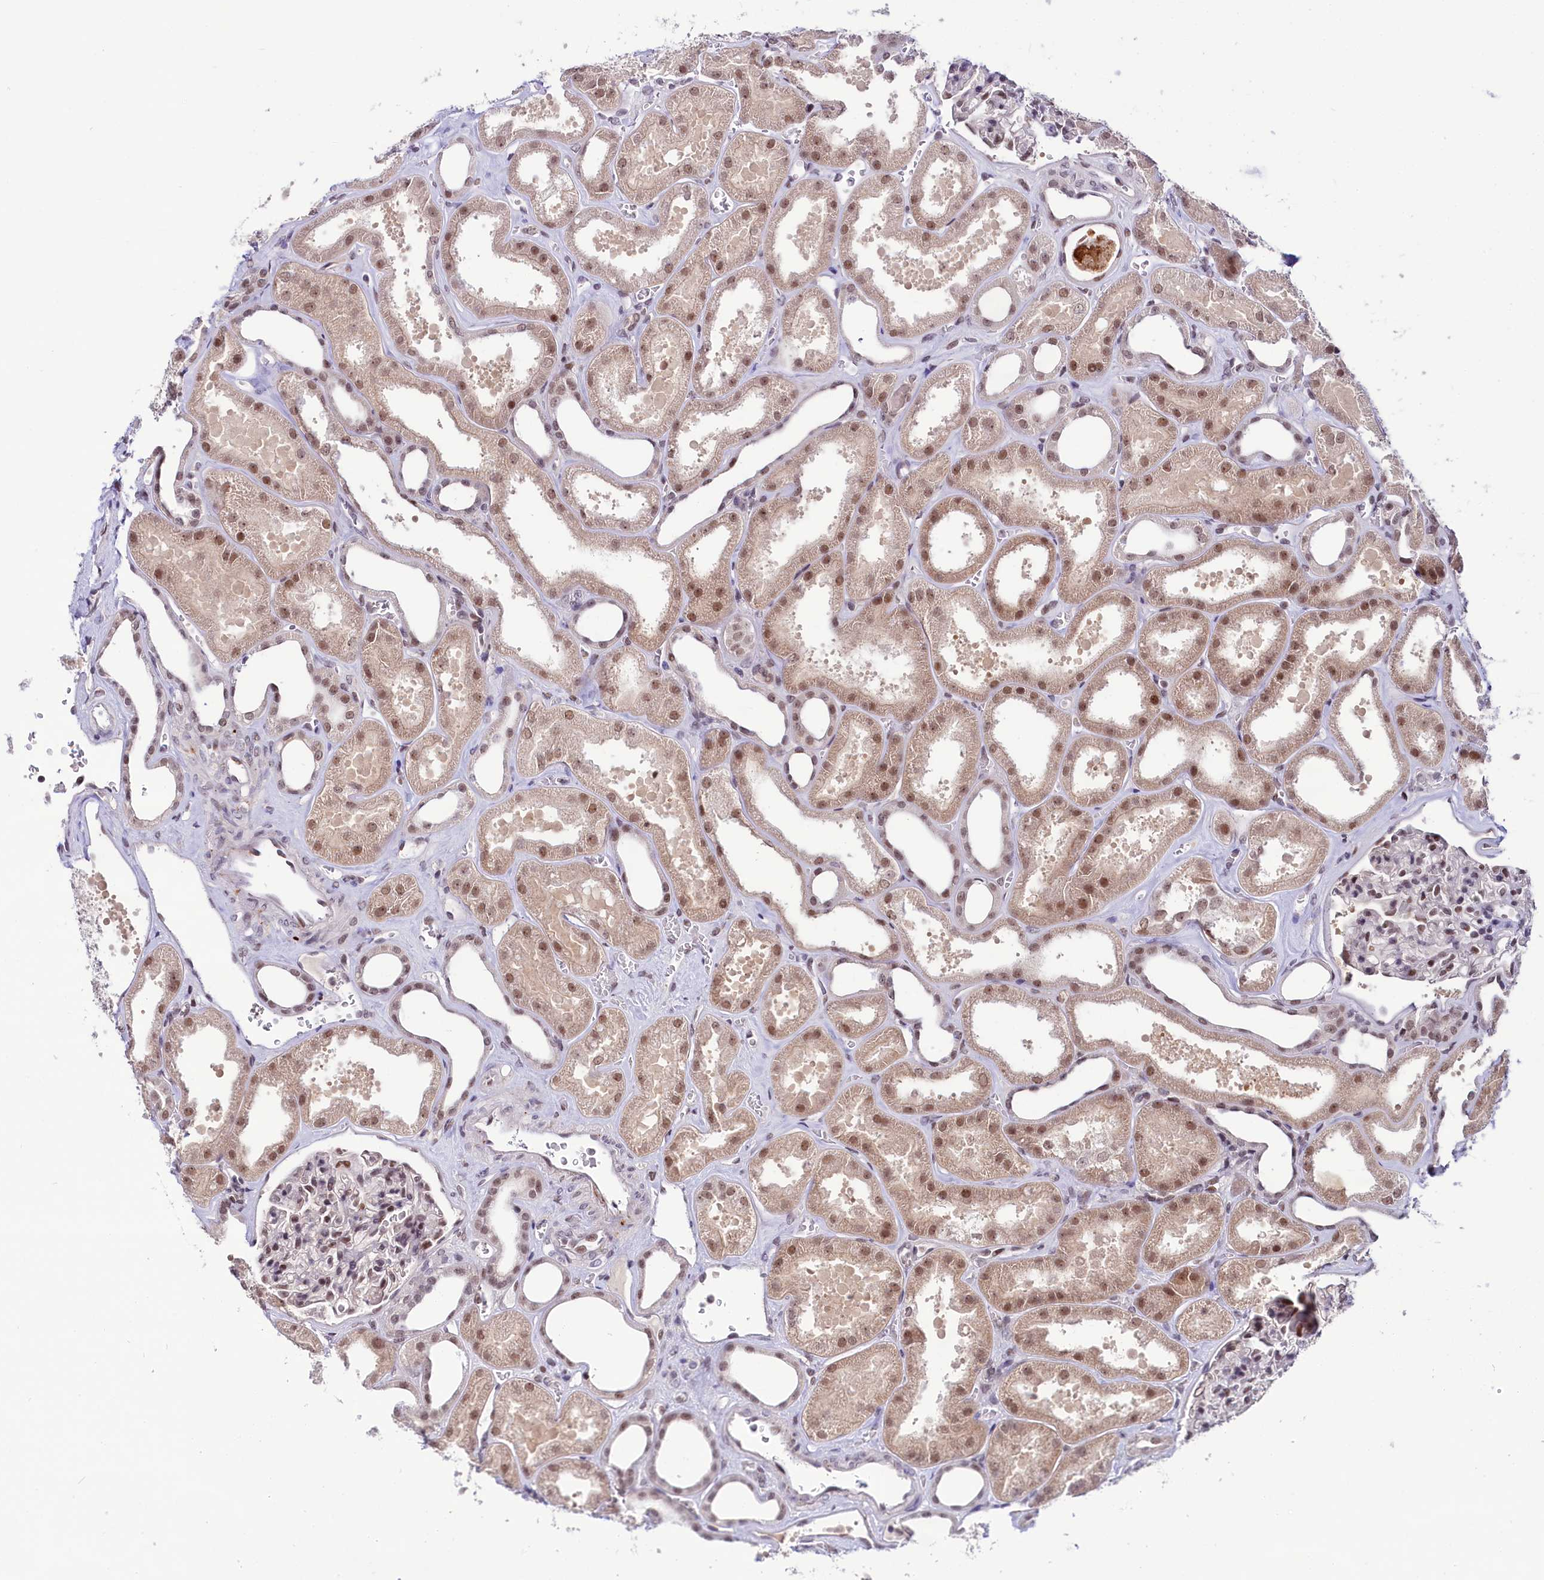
{"staining": {"intensity": "moderate", "quantity": ">75%", "location": "nuclear"}, "tissue": "kidney", "cell_type": "Cells in glomeruli", "image_type": "normal", "snomed": [{"axis": "morphology", "description": "Normal tissue, NOS"}, {"axis": "morphology", "description": "Adenocarcinoma, NOS"}, {"axis": "topography", "description": "Kidney"}], "caption": "The immunohistochemical stain labels moderate nuclear expression in cells in glomeruli of unremarkable kidney. (DAB IHC, brown staining for protein, blue staining for nuclei).", "gene": "SCAF11", "patient": {"sex": "female", "age": 68}}